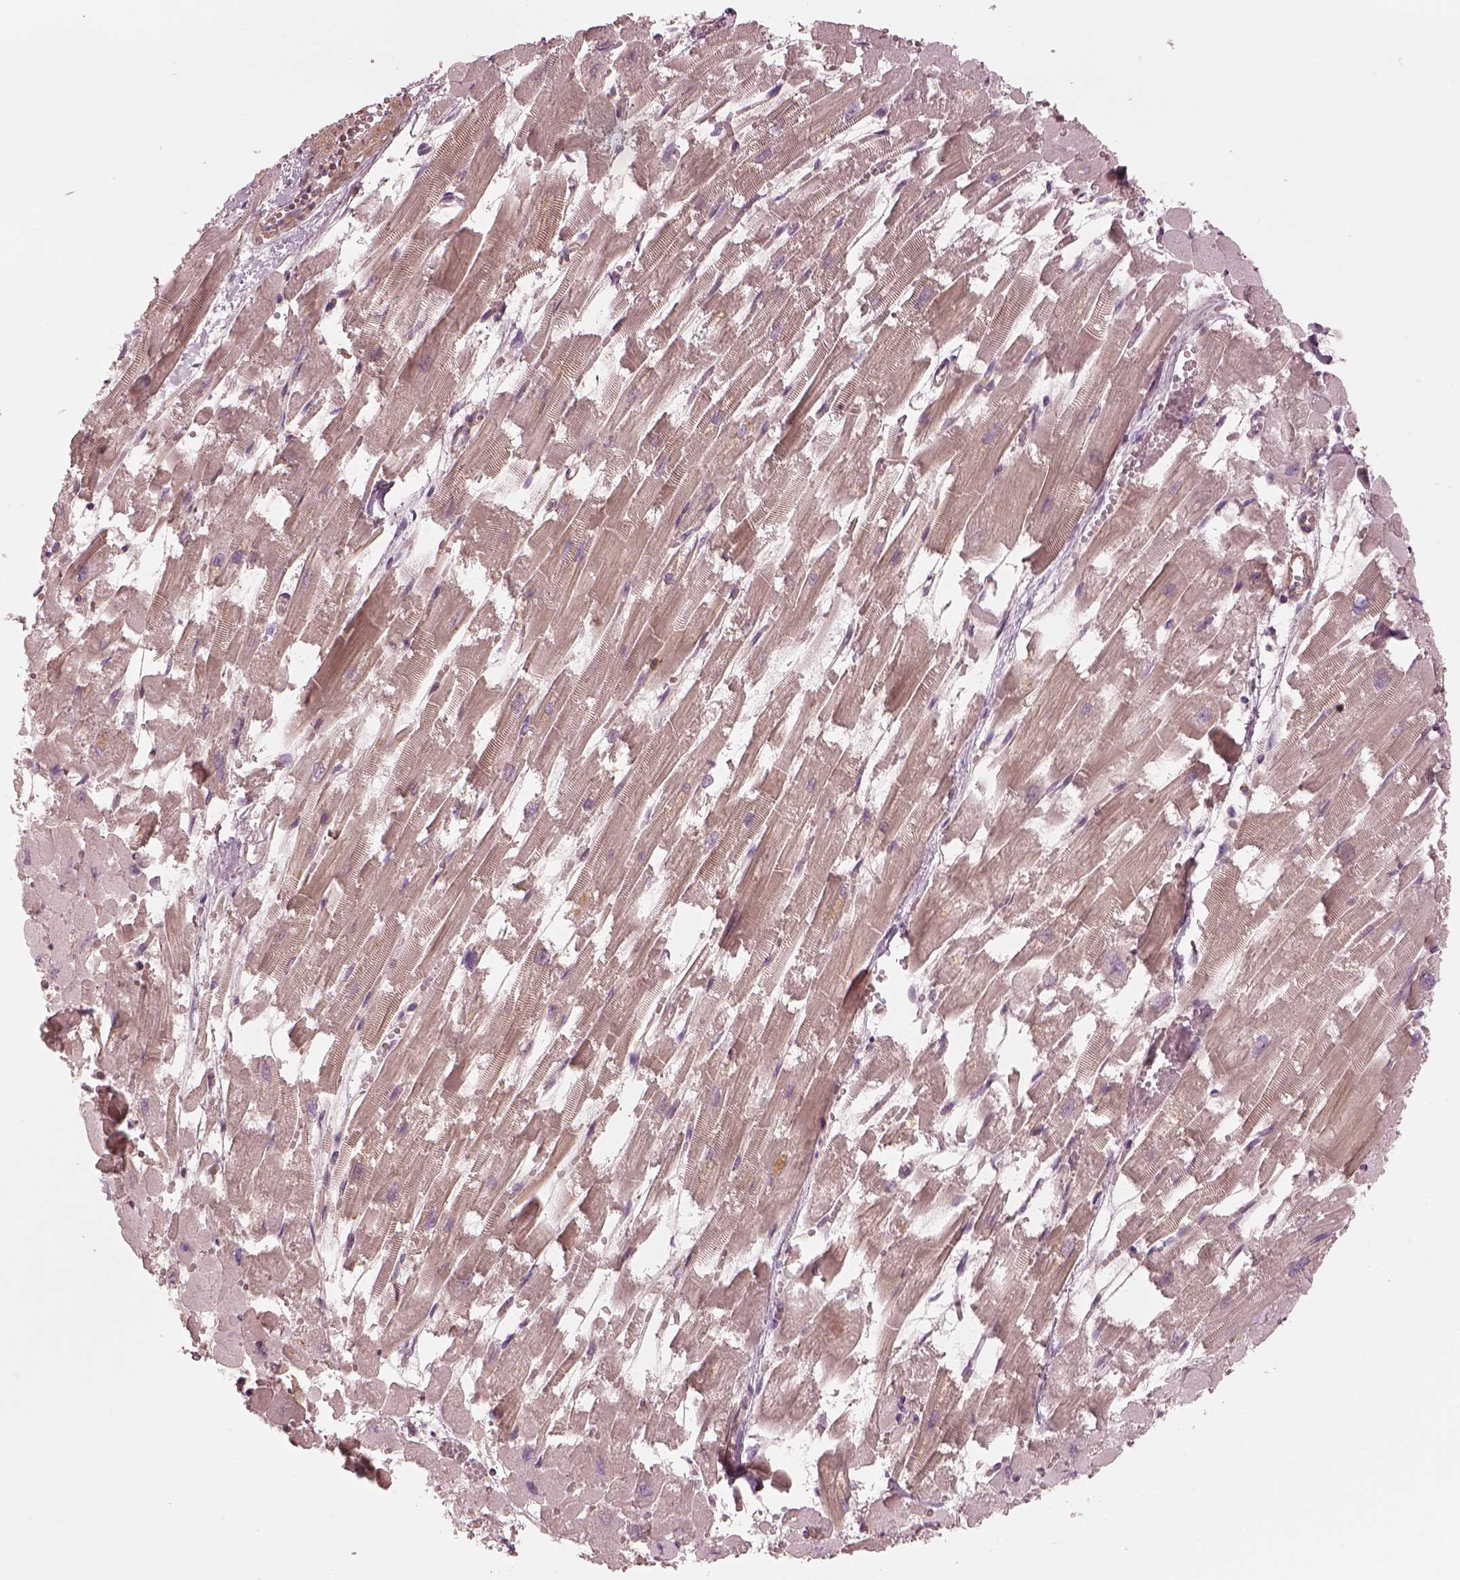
{"staining": {"intensity": "negative", "quantity": "none", "location": "none"}, "tissue": "heart muscle", "cell_type": "Cardiomyocytes", "image_type": "normal", "snomed": [{"axis": "morphology", "description": "Normal tissue, NOS"}, {"axis": "topography", "description": "Heart"}], "caption": "DAB immunohistochemical staining of normal heart muscle shows no significant staining in cardiomyocytes. (DAB immunohistochemistry, high magnification).", "gene": "FAM107B", "patient": {"sex": "female", "age": 52}}